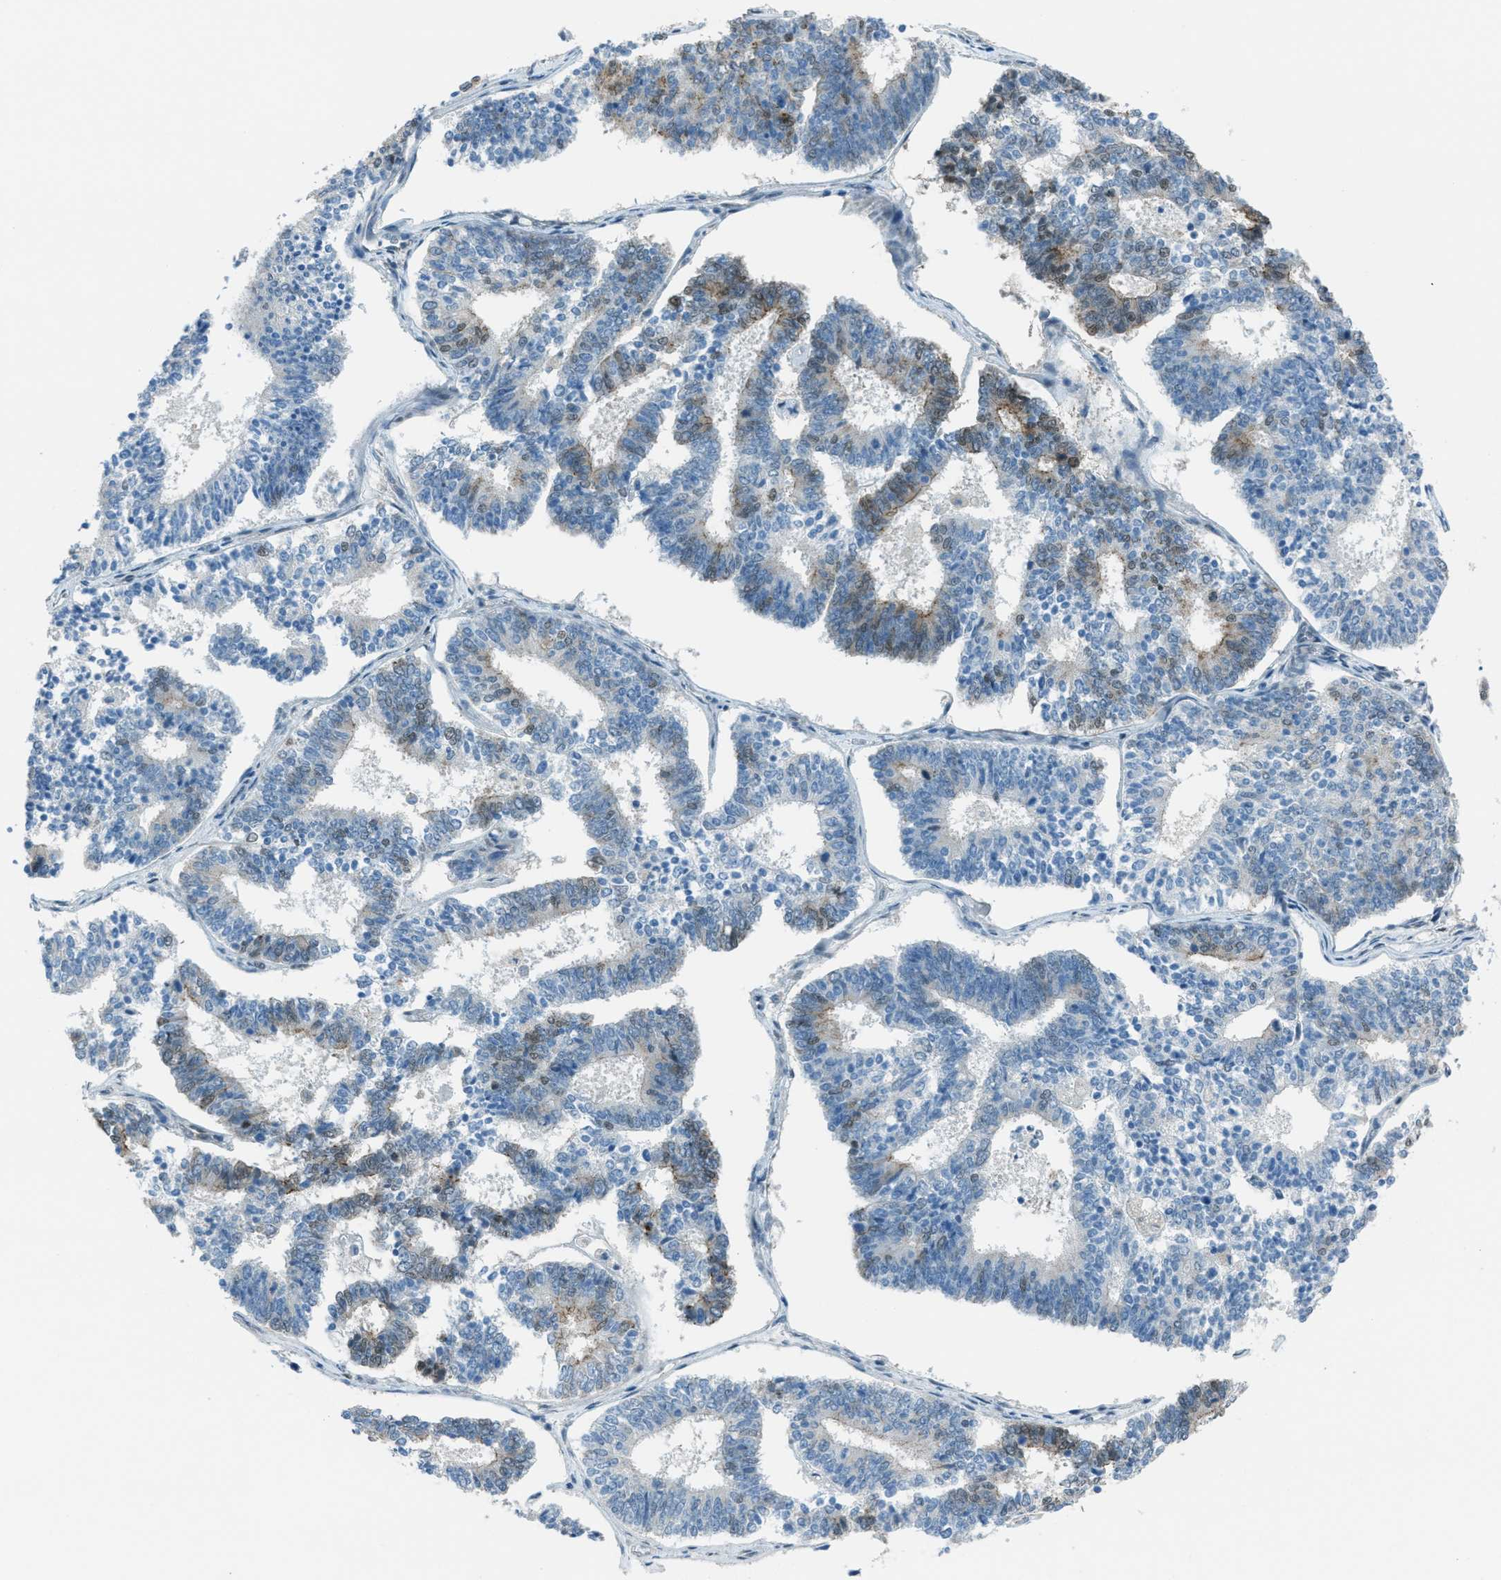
{"staining": {"intensity": "weak", "quantity": "<25%", "location": "cytoplasmic/membranous"}, "tissue": "endometrial cancer", "cell_type": "Tumor cells", "image_type": "cancer", "snomed": [{"axis": "morphology", "description": "Adenocarcinoma, NOS"}, {"axis": "topography", "description": "Endometrium"}], "caption": "Immunohistochemistry photomicrograph of neoplastic tissue: endometrial cancer stained with DAB shows no significant protein expression in tumor cells.", "gene": "TCF3", "patient": {"sex": "female", "age": 70}}